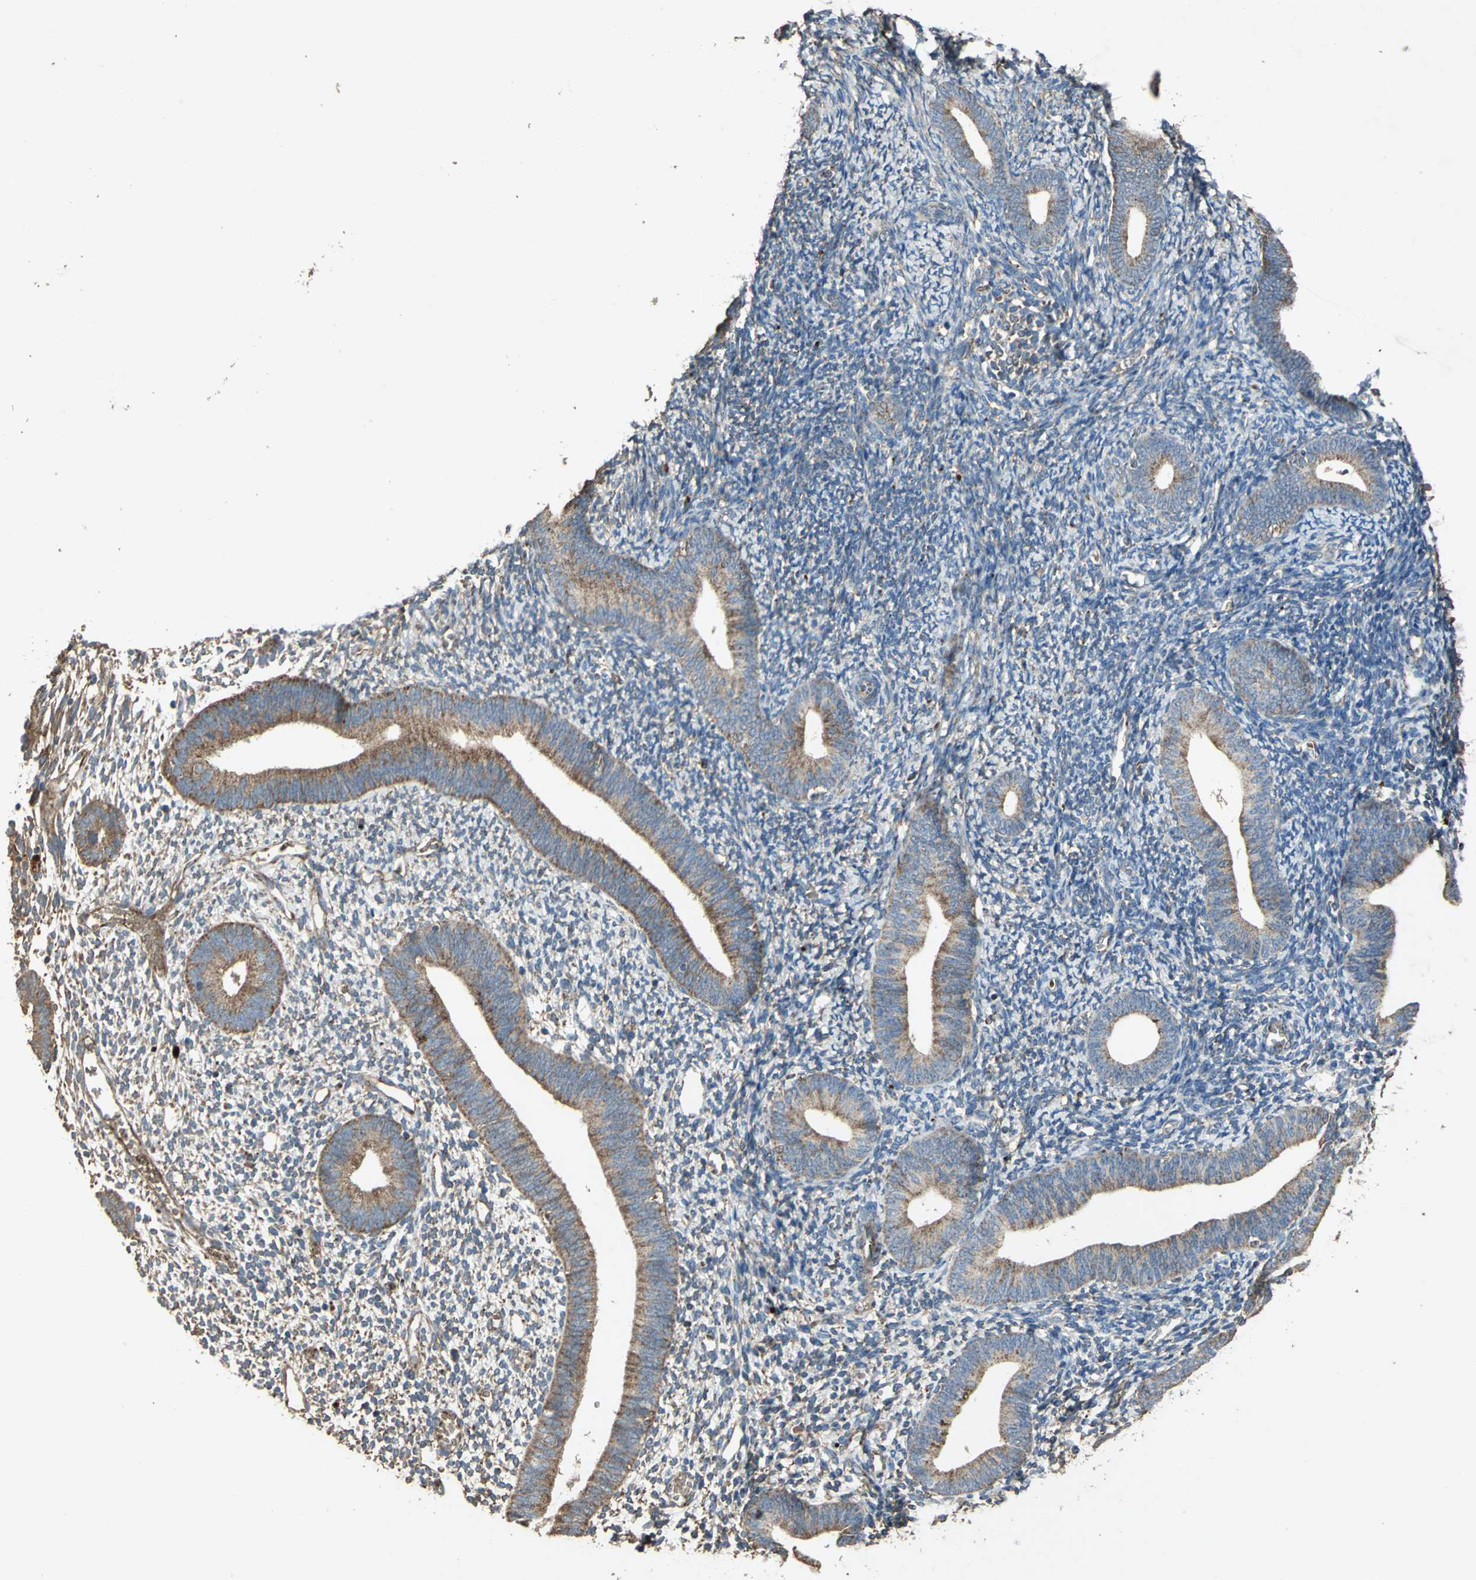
{"staining": {"intensity": "moderate", "quantity": "<25%", "location": "cytoplasmic/membranous"}, "tissue": "endometrium", "cell_type": "Cells in endometrial stroma", "image_type": "normal", "snomed": [{"axis": "morphology", "description": "Normal tissue, NOS"}, {"axis": "topography", "description": "Smooth muscle"}, {"axis": "topography", "description": "Endometrium"}], "caption": "Human endometrium stained with a protein marker exhibits moderate staining in cells in endometrial stroma.", "gene": "POLRMT", "patient": {"sex": "female", "age": 57}}